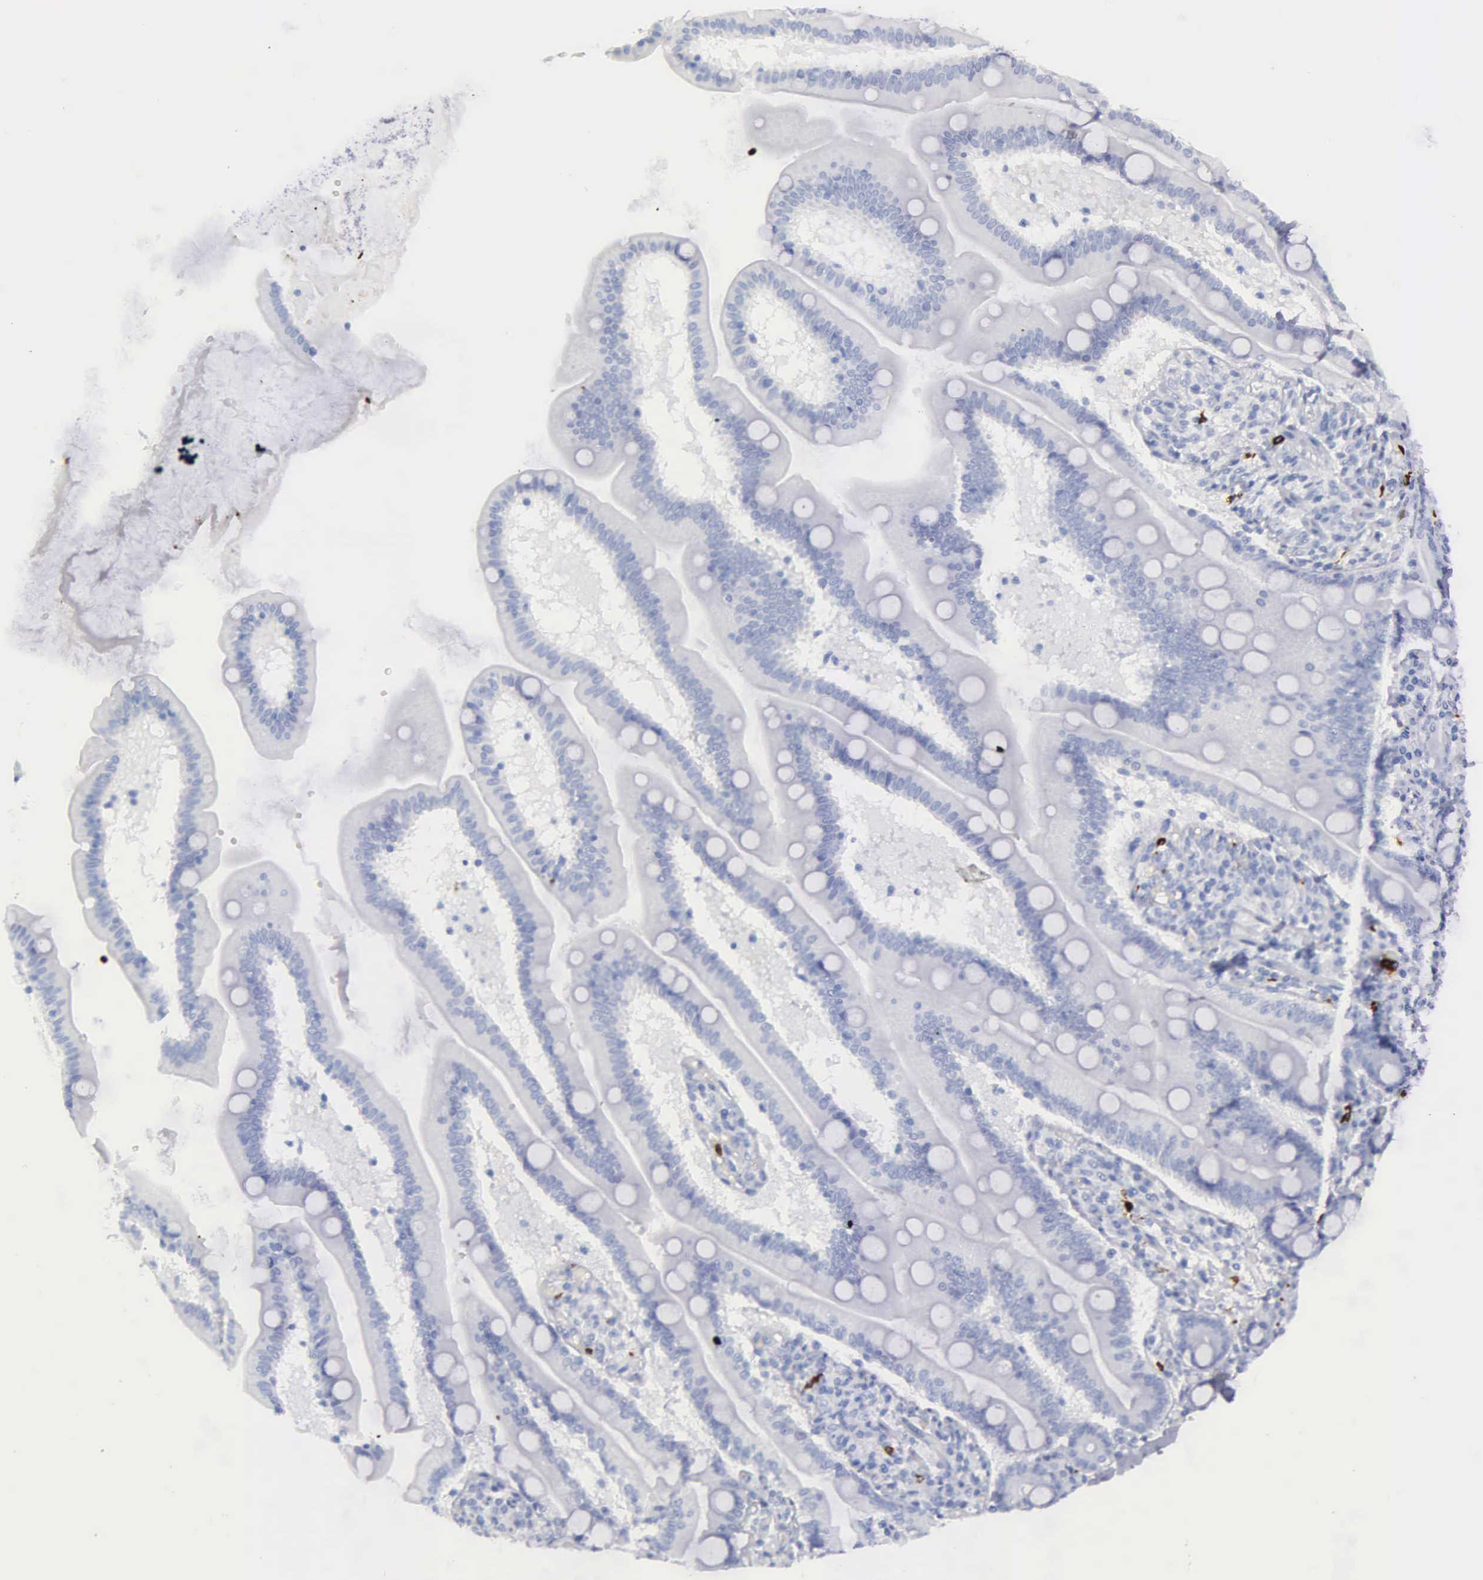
{"staining": {"intensity": "negative", "quantity": "none", "location": "none"}, "tissue": "adipose tissue", "cell_type": "Adipocytes", "image_type": "normal", "snomed": [{"axis": "morphology", "description": "Normal tissue, NOS"}, {"axis": "topography", "description": "Duodenum"}], "caption": "A high-resolution micrograph shows immunohistochemistry (IHC) staining of unremarkable adipose tissue, which exhibits no significant expression in adipocytes.", "gene": "CTSG", "patient": {"sex": "male", "age": 63}}